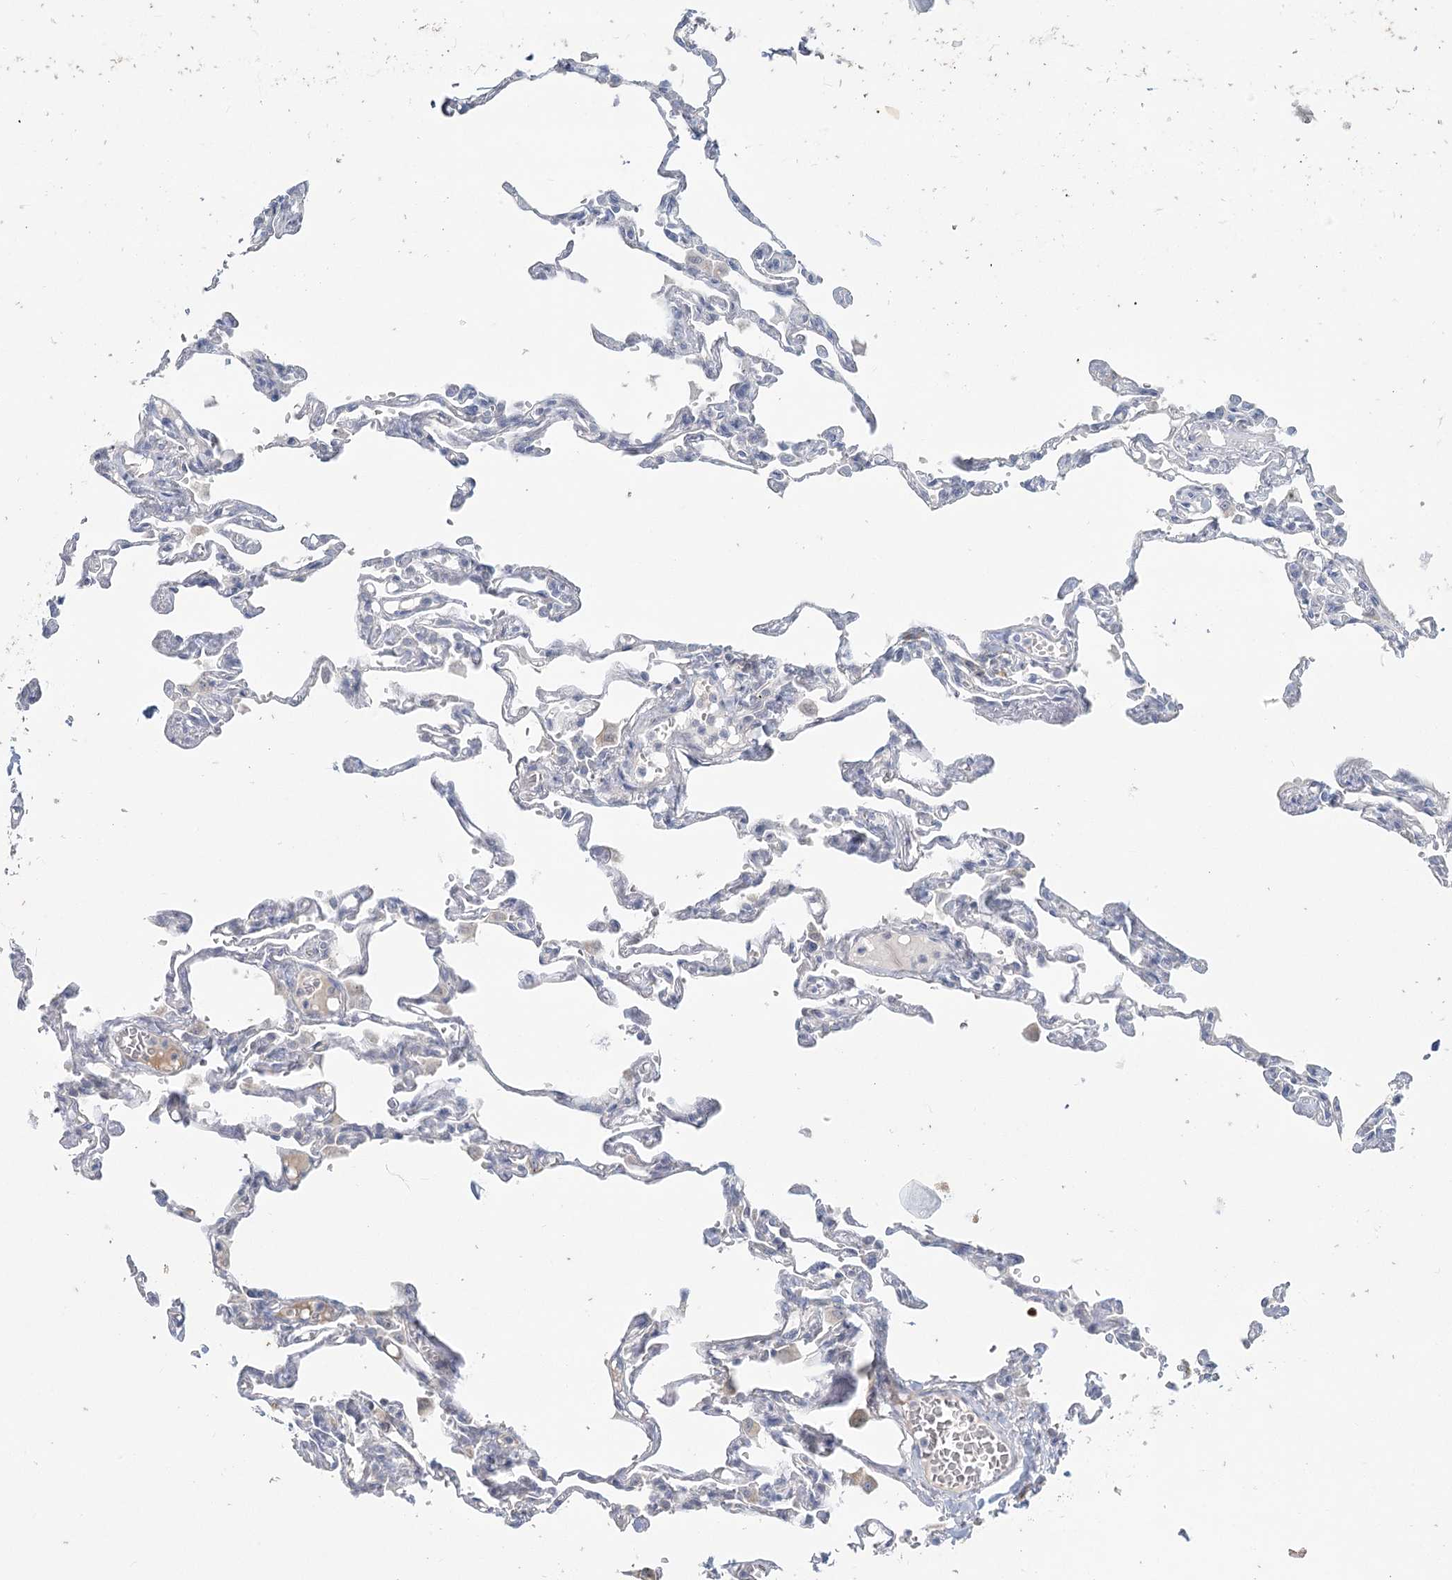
{"staining": {"intensity": "negative", "quantity": "none", "location": "none"}, "tissue": "lung", "cell_type": "Alveolar cells", "image_type": "normal", "snomed": [{"axis": "morphology", "description": "Normal tissue, NOS"}, {"axis": "topography", "description": "Lung"}], "caption": "Lung was stained to show a protein in brown. There is no significant staining in alveolar cells. (DAB IHC, high magnification).", "gene": "SLC9A3", "patient": {"sex": "male", "age": 21}}